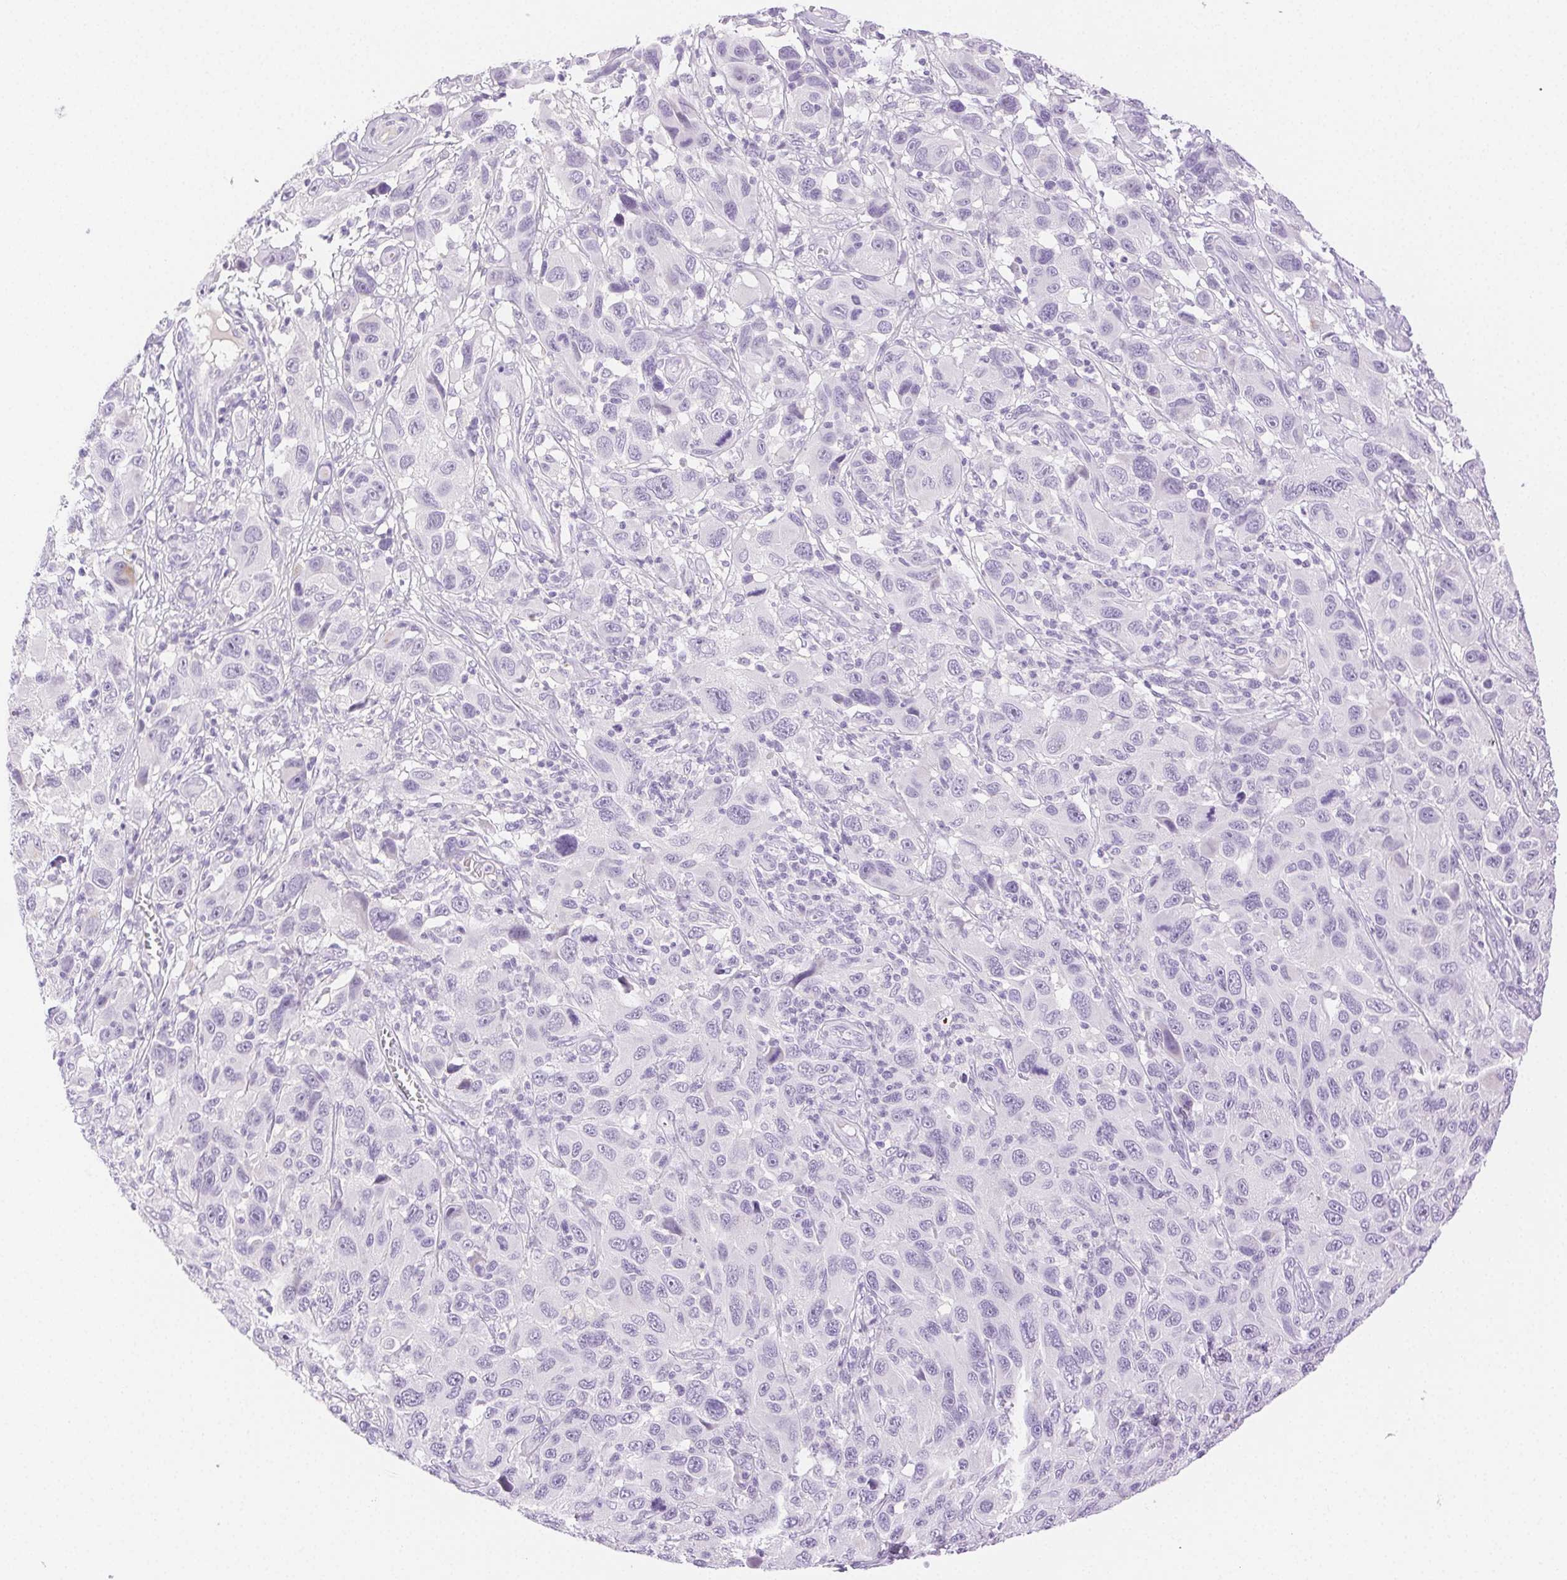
{"staining": {"intensity": "negative", "quantity": "none", "location": "none"}, "tissue": "melanoma", "cell_type": "Tumor cells", "image_type": "cancer", "snomed": [{"axis": "morphology", "description": "Malignant melanoma, NOS"}, {"axis": "topography", "description": "Skin"}], "caption": "Malignant melanoma was stained to show a protein in brown. There is no significant expression in tumor cells.", "gene": "SPACA4", "patient": {"sex": "male", "age": 53}}